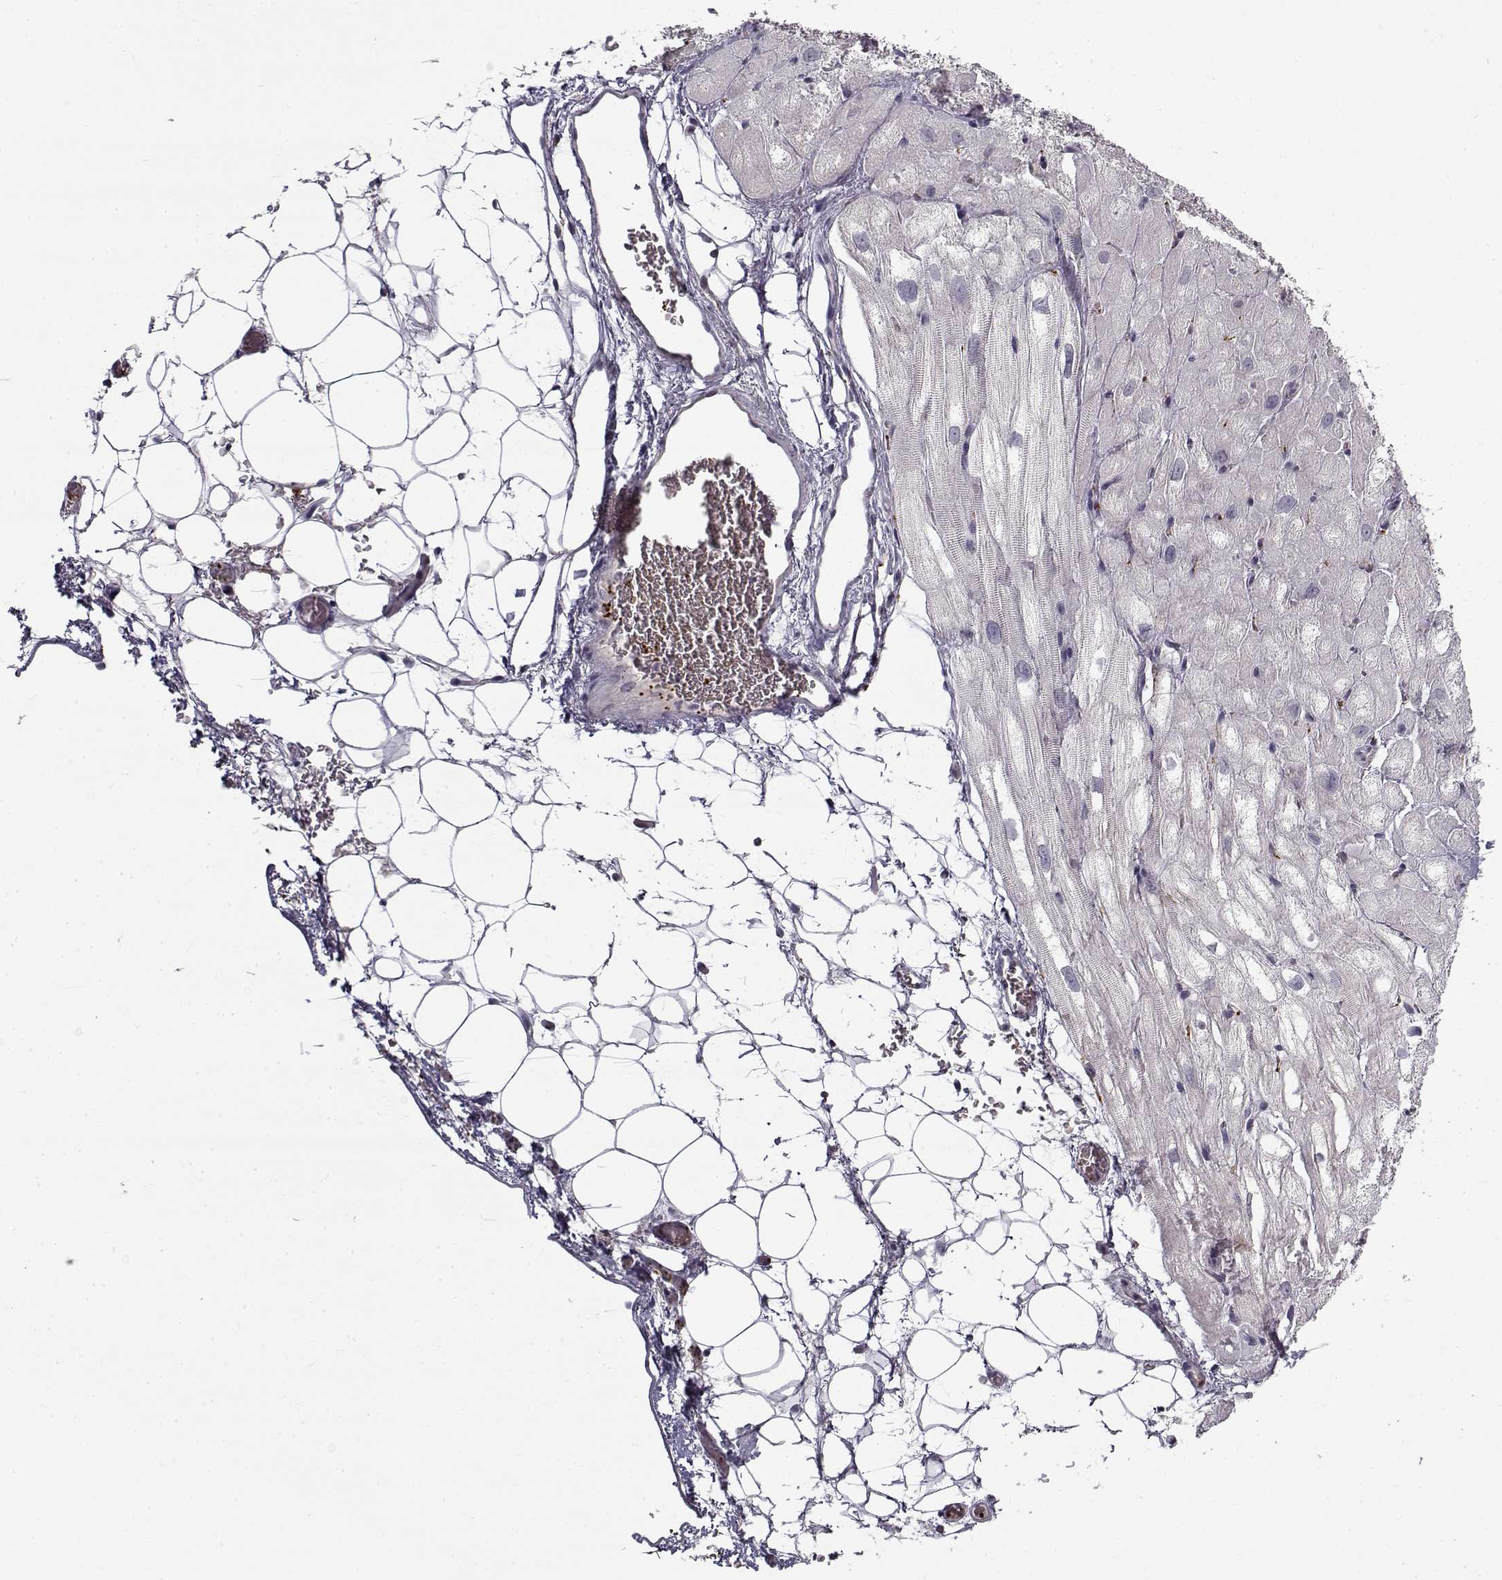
{"staining": {"intensity": "negative", "quantity": "none", "location": "none"}, "tissue": "heart muscle", "cell_type": "Cardiomyocytes", "image_type": "normal", "snomed": [{"axis": "morphology", "description": "Normal tissue, NOS"}, {"axis": "topography", "description": "Heart"}], "caption": "Protein analysis of unremarkable heart muscle shows no significant positivity in cardiomyocytes. (DAB (3,3'-diaminobenzidine) IHC visualized using brightfield microscopy, high magnification).", "gene": "SNCA", "patient": {"sex": "male", "age": 61}}